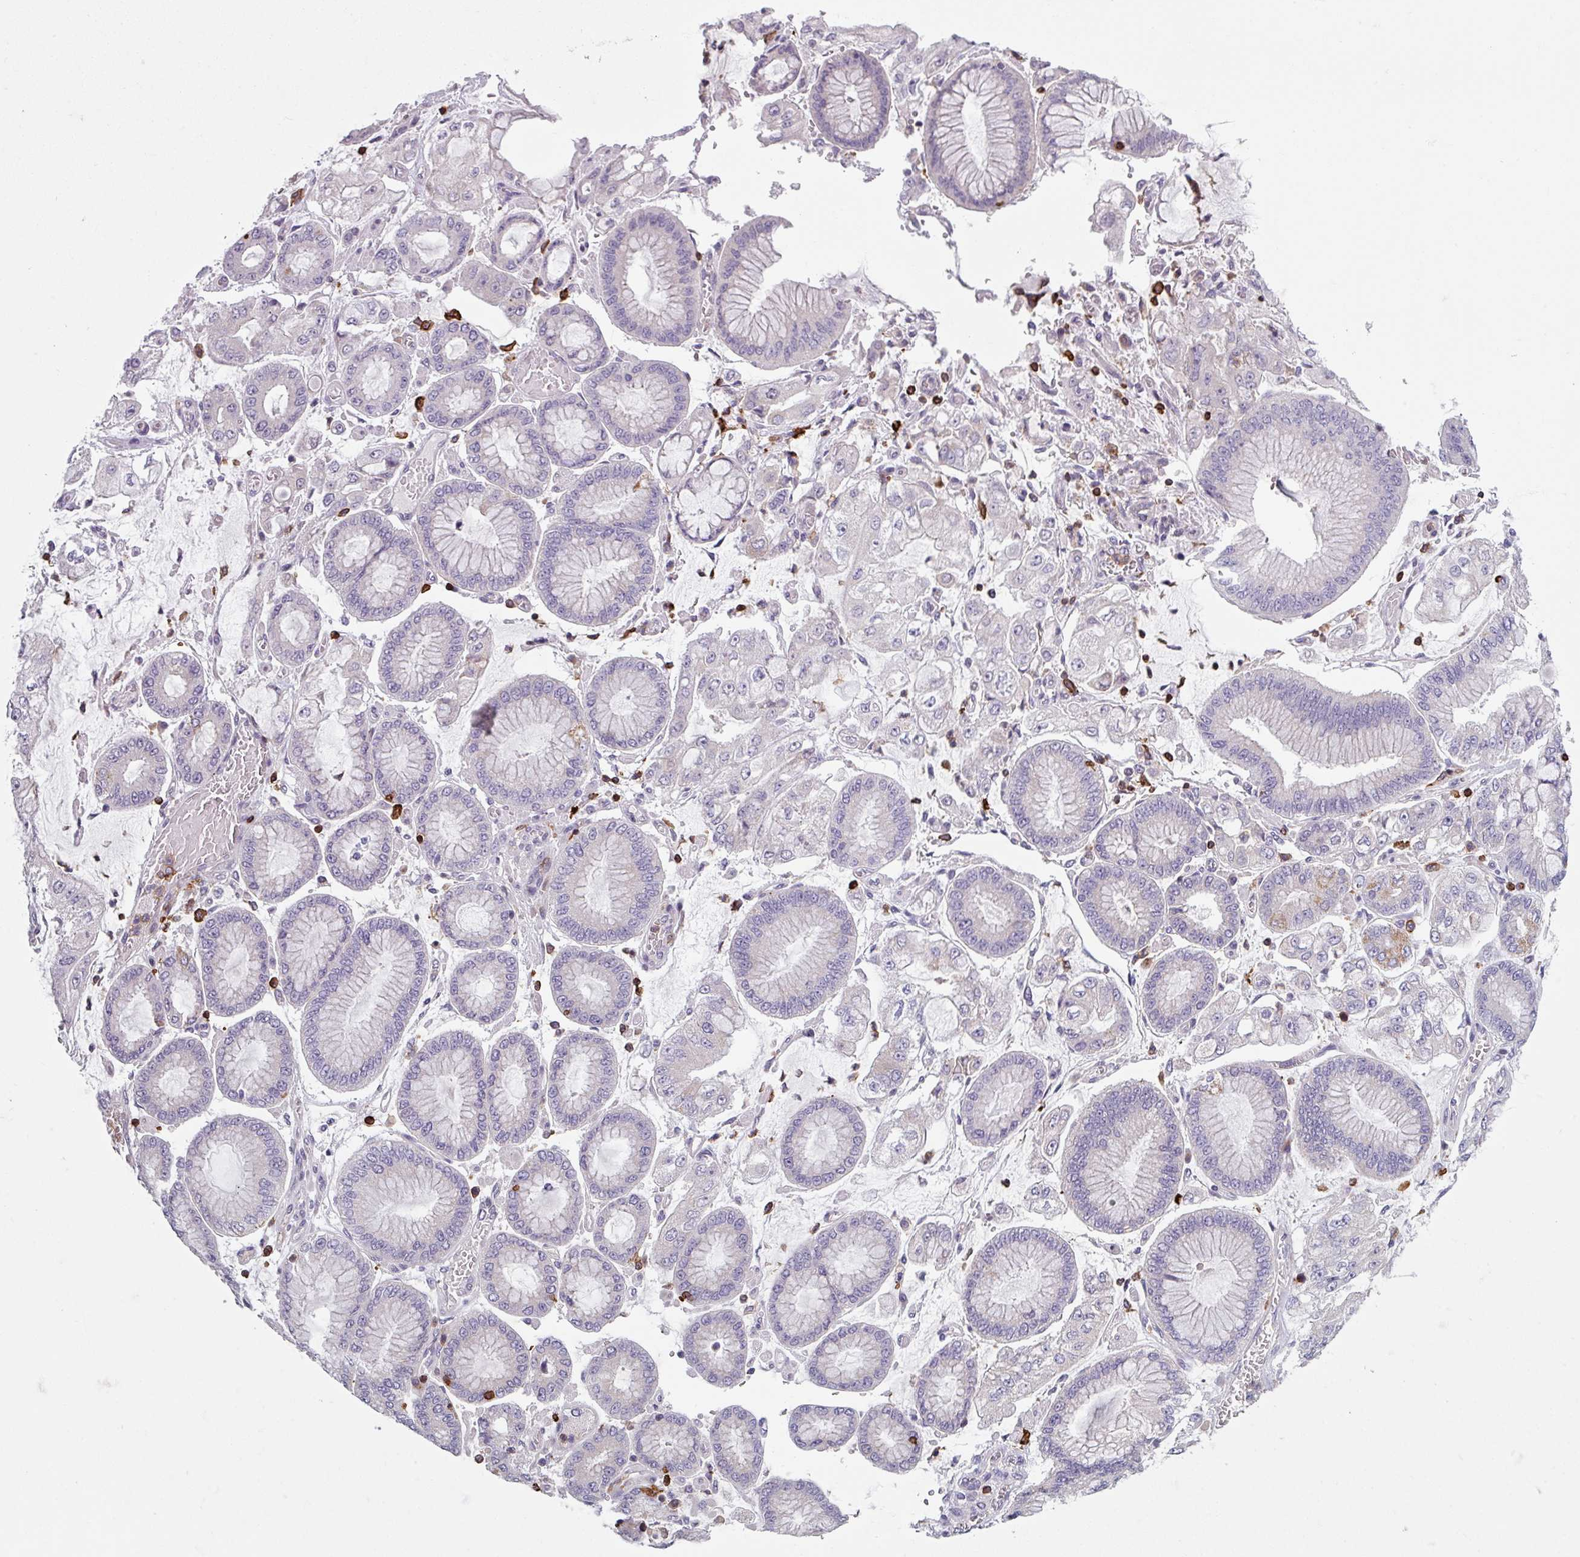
{"staining": {"intensity": "negative", "quantity": "none", "location": "none"}, "tissue": "stomach cancer", "cell_type": "Tumor cells", "image_type": "cancer", "snomed": [{"axis": "morphology", "description": "Adenocarcinoma, NOS"}, {"axis": "topography", "description": "Stomach"}], "caption": "Immunohistochemical staining of stomach cancer (adenocarcinoma) displays no significant positivity in tumor cells. (DAB (3,3'-diaminobenzidine) immunohistochemistry, high magnification).", "gene": "NEDD9", "patient": {"sex": "male", "age": 76}}